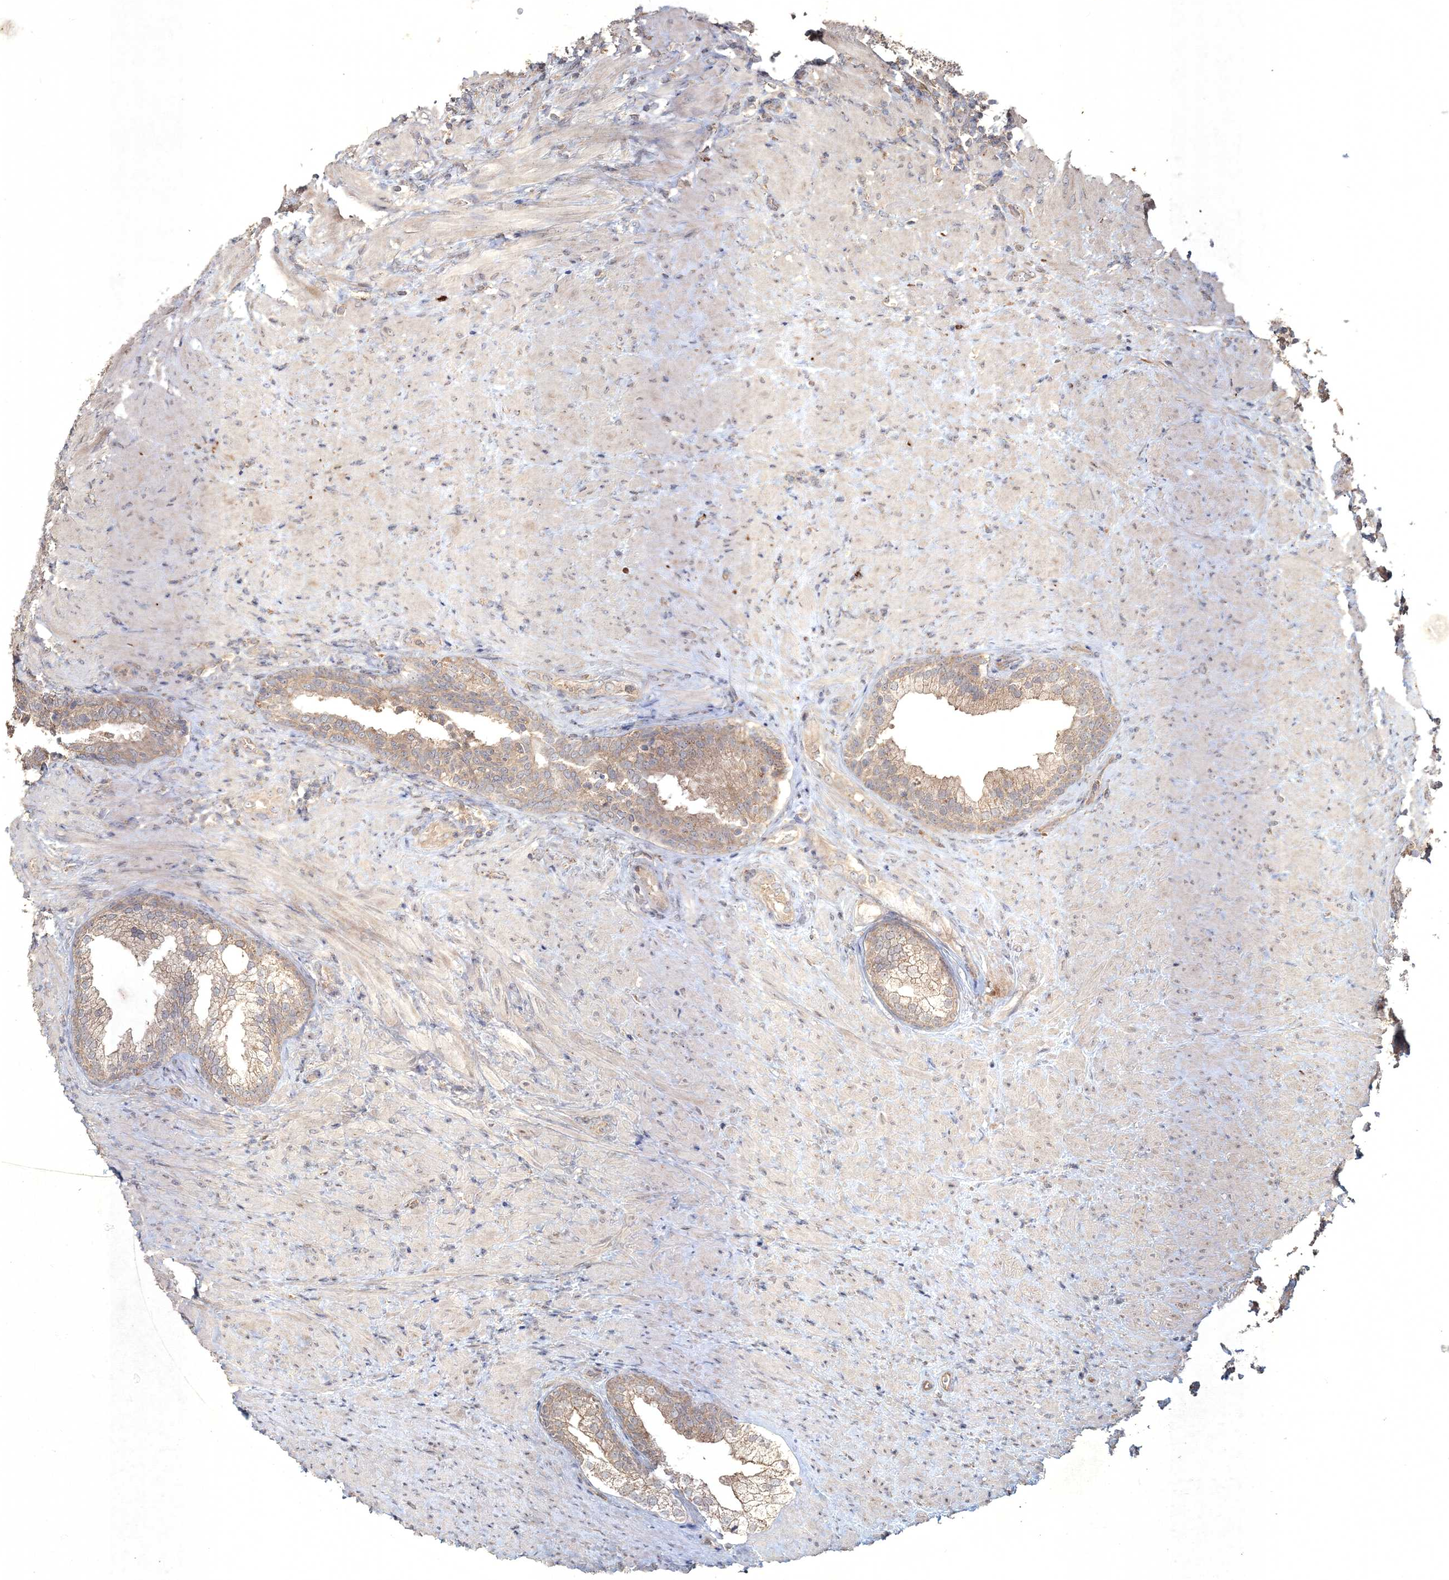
{"staining": {"intensity": "weak", "quantity": "25%-75%", "location": "cytoplasmic/membranous"}, "tissue": "prostate", "cell_type": "Glandular cells", "image_type": "normal", "snomed": [{"axis": "morphology", "description": "Normal tissue, NOS"}, {"axis": "topography", "description": "Prostate"}], "caption": "Weak cytoplasmic/membranous protein expression is seen in approximately 25%-75% of glandular cells in prostate. (brown staining indicates protein expression, while blue staining denotes nuclei).", "gene": "SPRY1", "patient": {"sex": "male", "age": 76}}